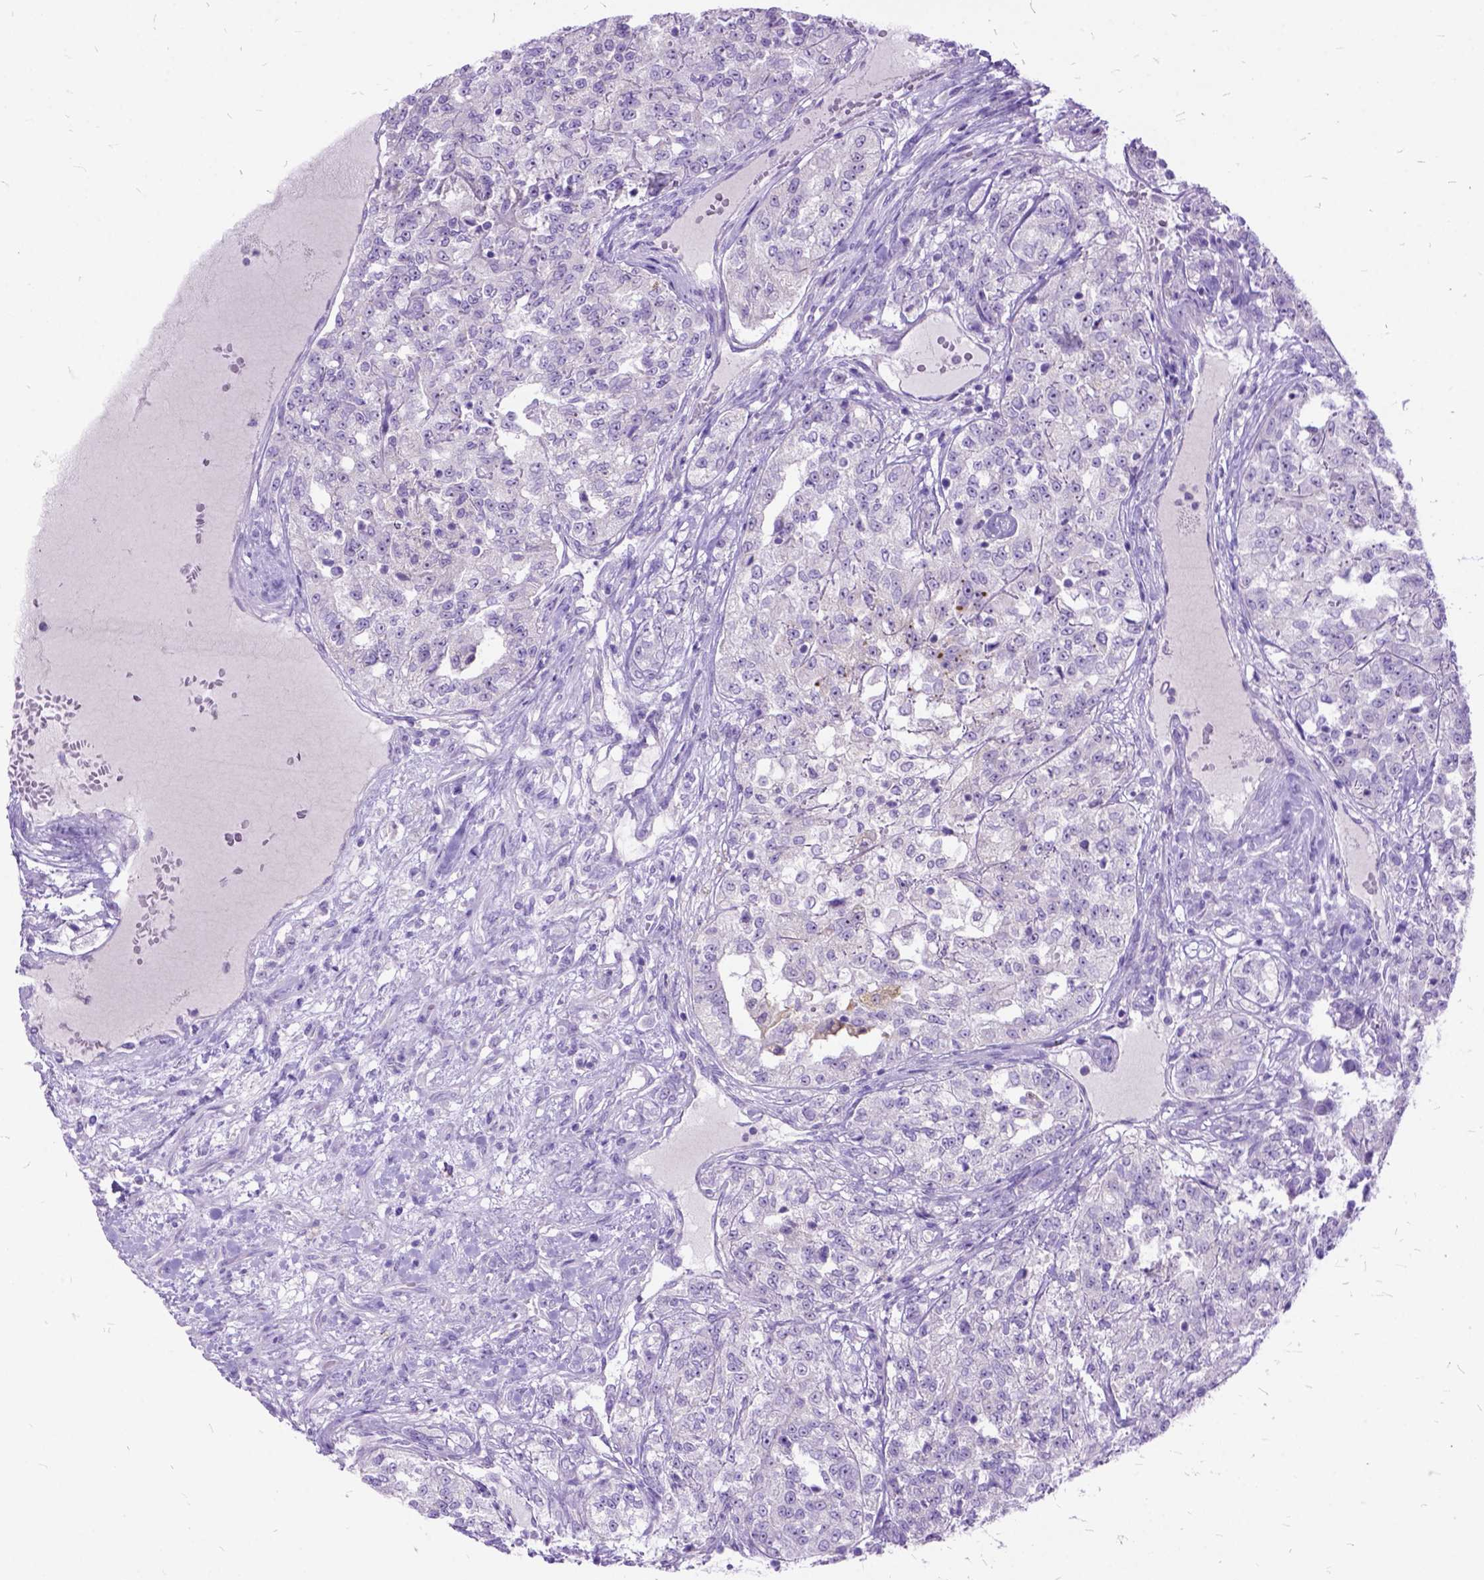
{"staining": {"intensity": "negative", "quantity": "none", "location": "none"}, "tissue": "renal cancer", "cell_type": "Tumor cells", "image_type": "cancer", "snomed": [{"axis": "morphology", "description": "Adenocarcinoma, NOS"}, {"axis": "topography", "description": "Kidney"}], "caption": "Immunohistochemistry of human renal cancer reveals no expression in tumor cells.", "gene": "CTAG2", "patient": {"sex": "female", "age": 63}}